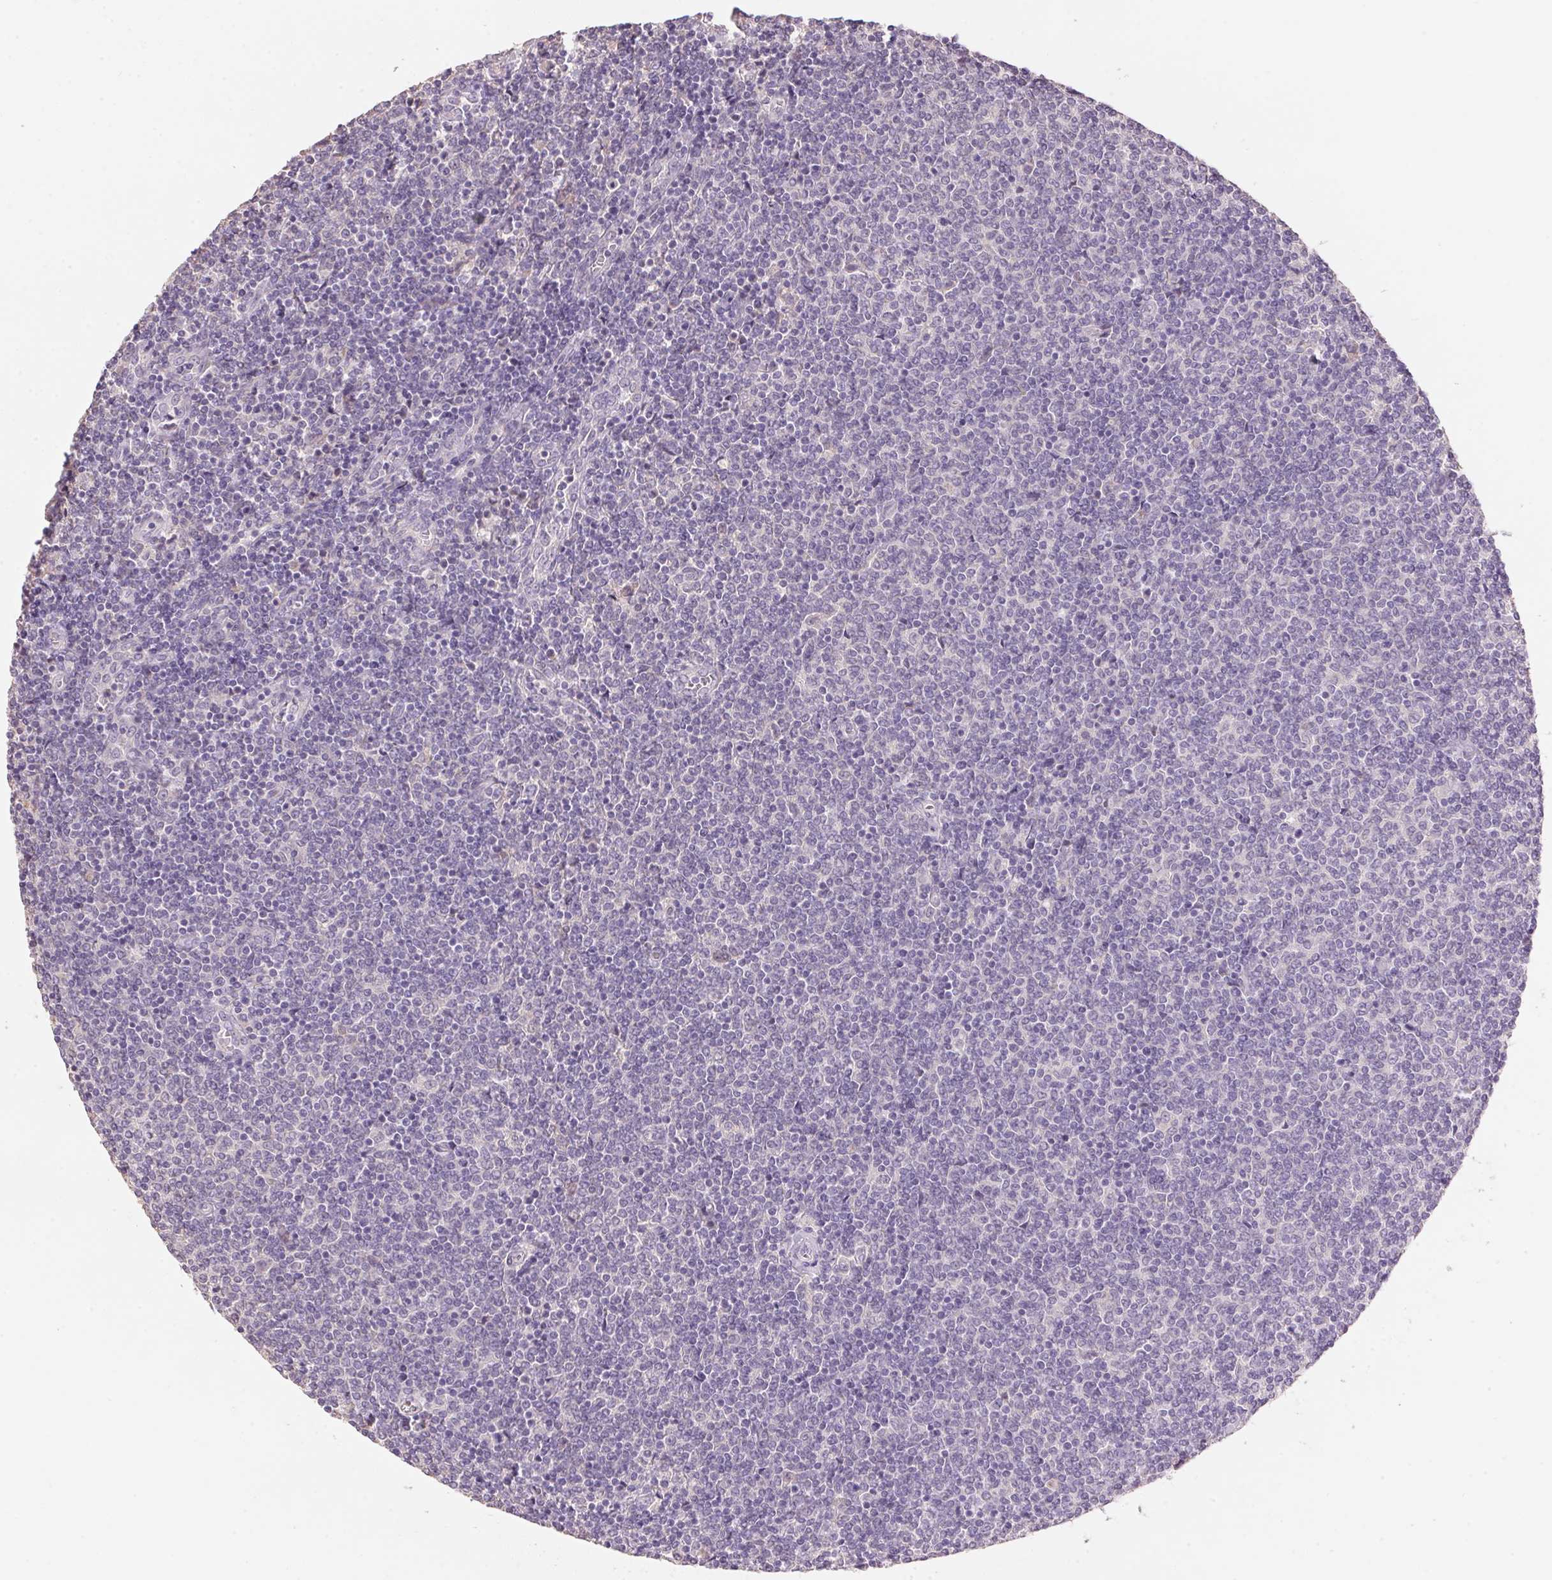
{"staining": {"intensity": "negative", "quantity": "none", "location": "none"}, "tissue": "lymphoma", "cell_type": "Tumor cells", "image_type": "cancer", "snomed": [{"axis": "morphology", "description": "Malignant lymphoma, non-Hodgkin's type, Low grade"}, {"axis": "topography", "description": "Lymph node"}], "caption": "This photomicrograph is of malignant lymphoma, non-Hodgkin's type (low-grade) stained with immunohistochemistry (IHC) to label a protein in brown with the nuclei are counter-stained blue. There is no staining in tumor cells.", "gene": "LYZL6", "patient": {"sex": "male", "age": 52}}